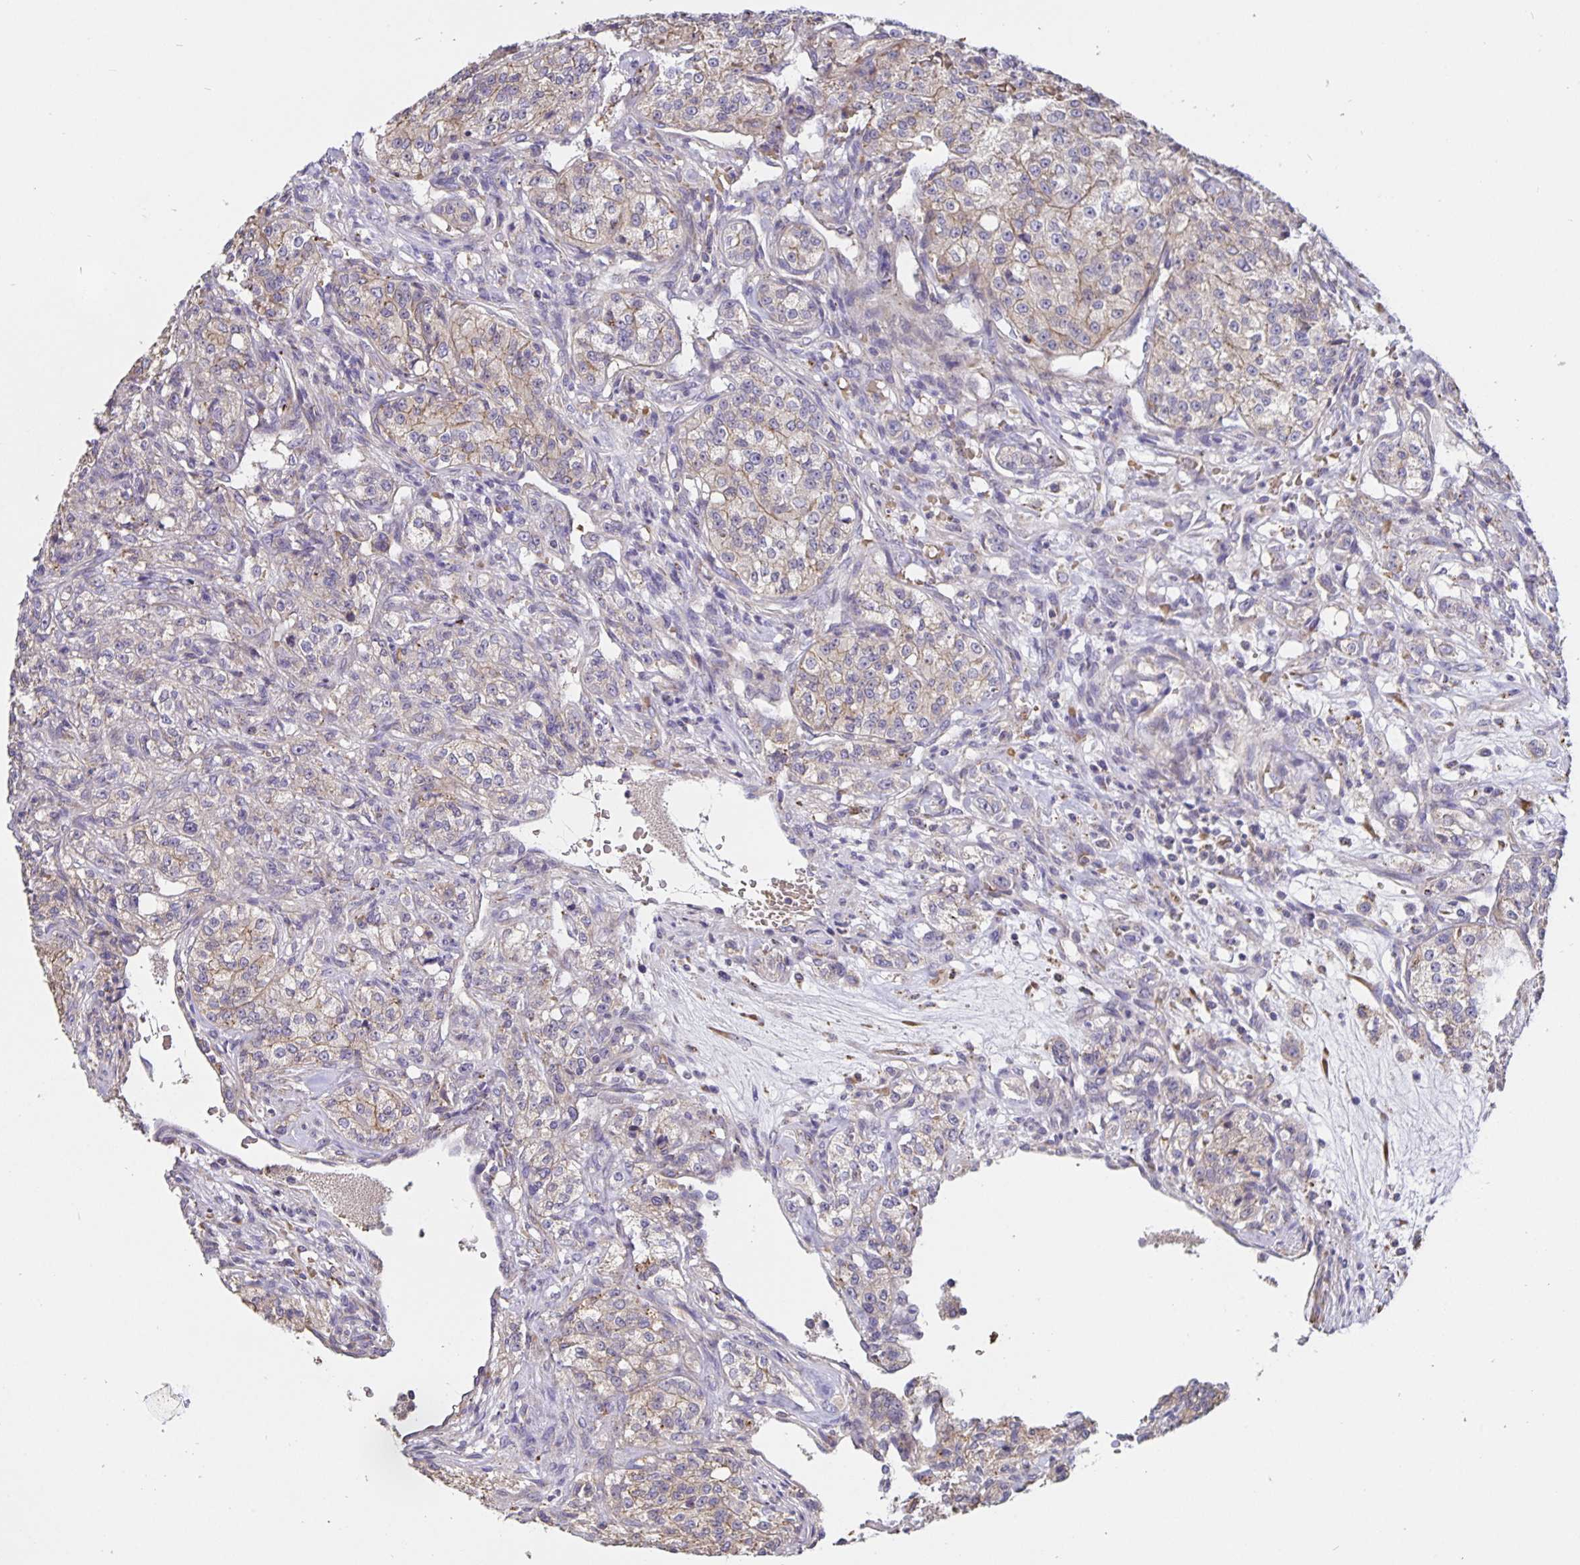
{"staining": {"intensity": "weak", "quantity": "<25%", "location": "cytoplasmic/membranous"}, "tissue": "renal cancer", "cell_type": "Tumor cells", "image_type": "cancer", "snomed": [{"axis": "morphology", "description": "Adenocarcinoma, NOS"}, {"axis": "topography", "description": "Kidney"}], "caption": "This is an IHC micrograph of human renal cancer (adenocarcinoma). There is no expression in tumor cells.", "gene": "TMEM71", "patient": {"sex": "female", "age": 63}}